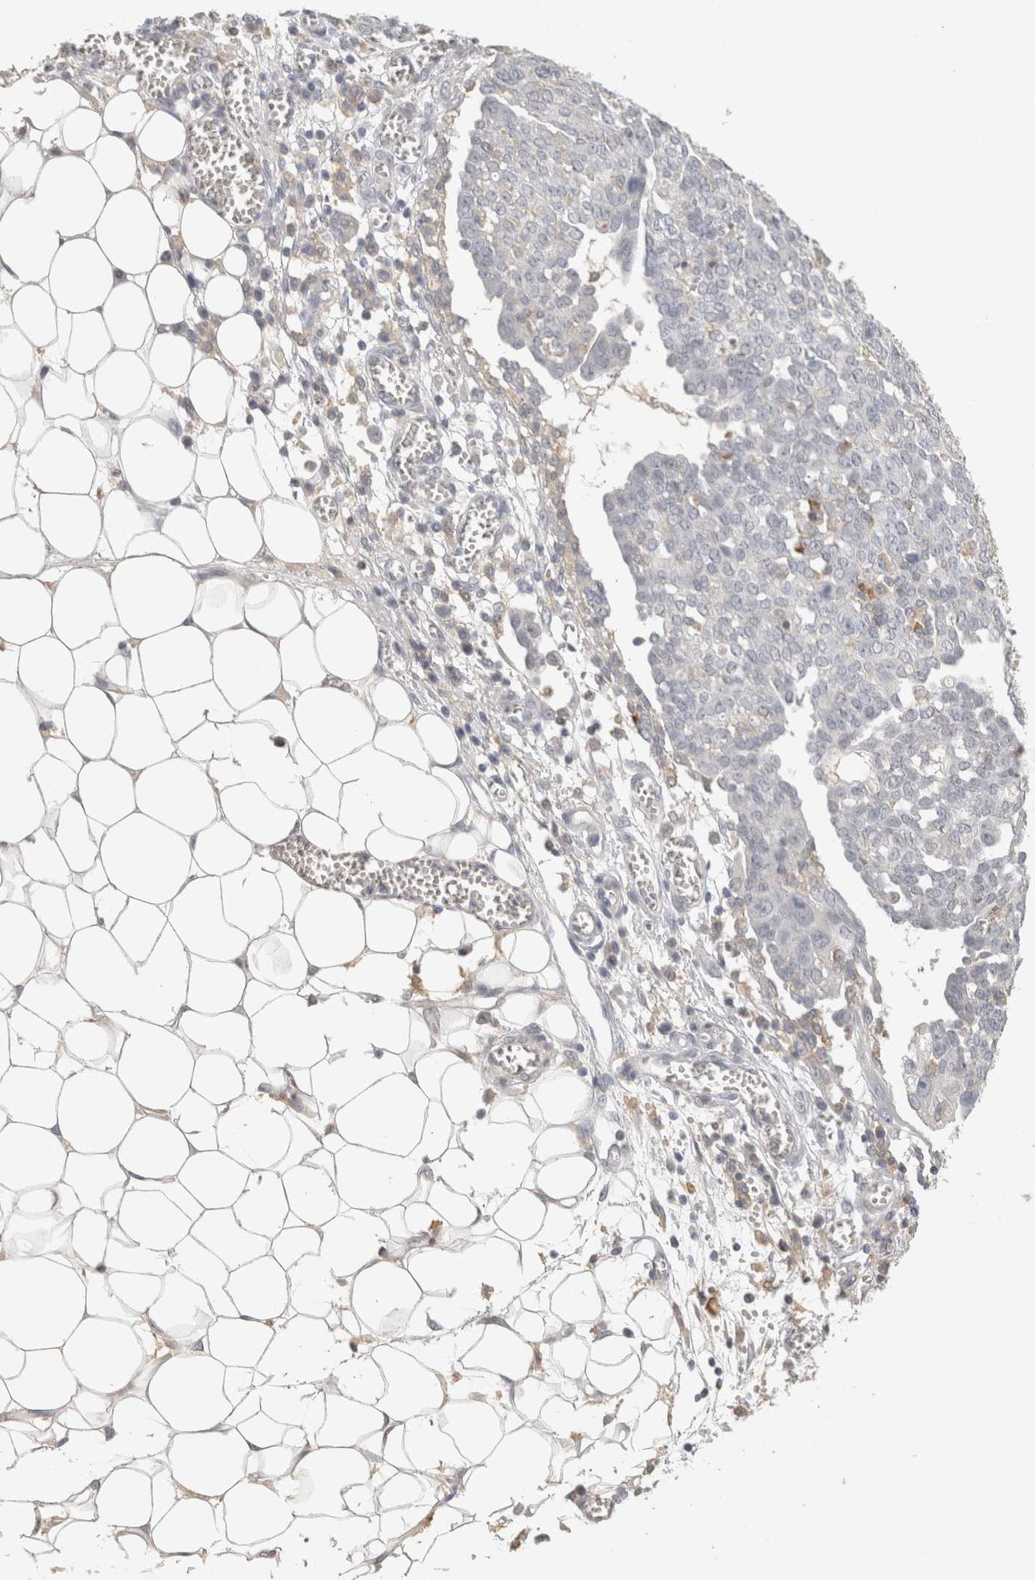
{"staining": {"intensity": "negative", "quantity": "none", "location": "none"}, "tissue": "ovarian cancer", "cell_type": "Tumor cells", "image_type": "cancer", "snomed": [{"axis": "morphology", "description": "Cystadenocarcinoma, serous, NOS"}, {"axis": "topography", "description": "Soft tissue"}, {"axis": "topography", "description": "Ovary"}], "caption": "An immunohistochemistry image of ovarian cancer is shown. There is no staining in tumor cells of ovarian cancer.", "gene": "HAVCR2", "patient": {"sex": "female", "age": 57}}